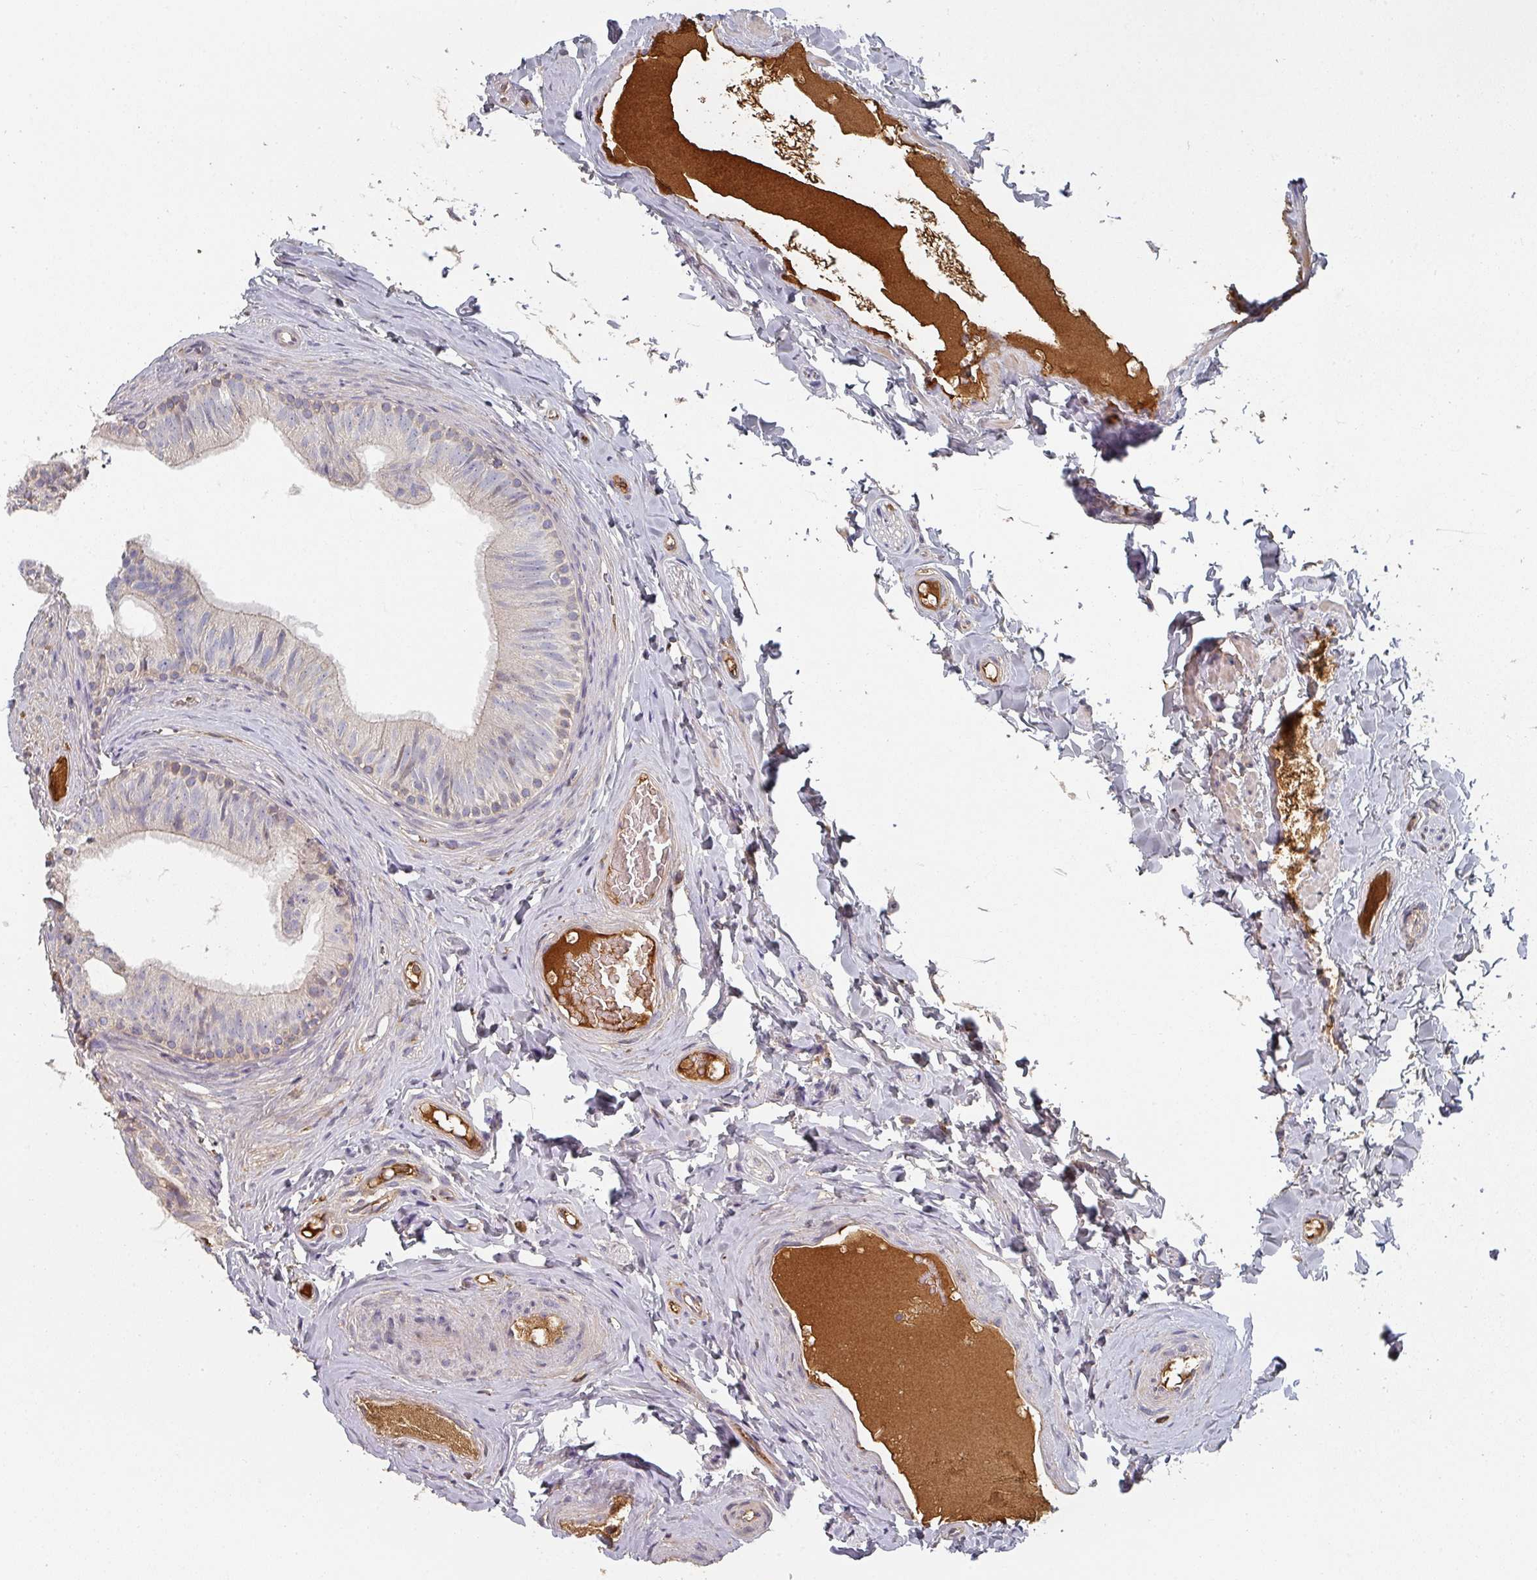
{"staining": {"intensity": "negative", "quantity": "none", "location": "none"}, "tissue": "epididymis", "cell_type": "Glandular cells", "image_type": "normal", "snomed": [{"axis": "morphology", "description": "Normal tissue, NOS"}, {"axis": "topography", "description": "Epididymis"}], "caption": "Immunohistochemistry (IHC) histopathology image of benign epididymis stained for a protein (brown), which exhibits no positivity in glandular cells. (Brightfield microscopy of DAB immunohistochemistry (IHC) at high magnification).", "gene": "ENSG00000249773", "patient": {"sex": "male", "age": 34}}